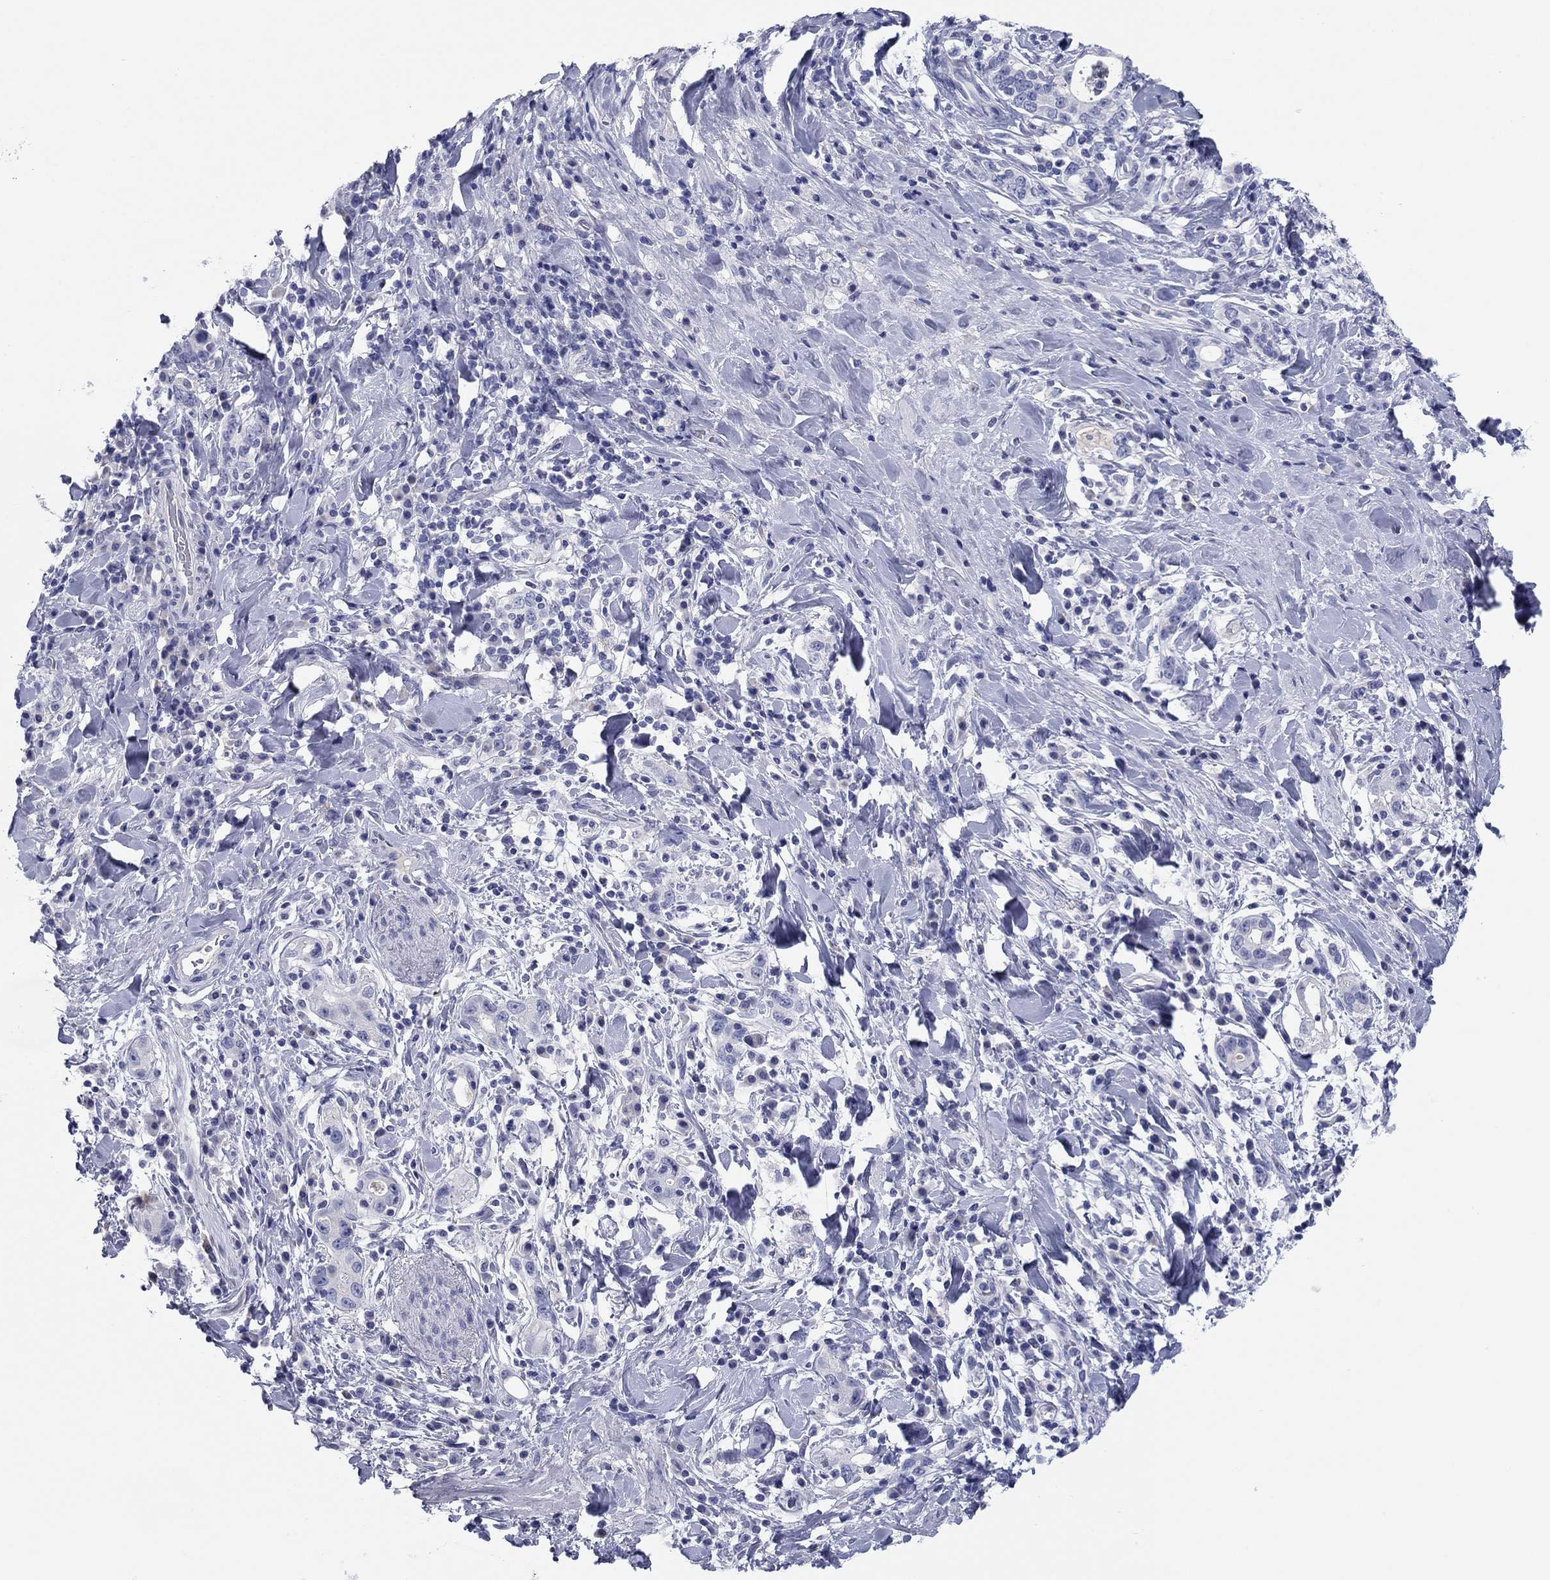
{"staining": {"intensity": "negative", "quantity": "none", "location": "none"}, "tissue": "stomach cancer", "cell_type": "Tumor cells", "image_type": "cancer", "snomed": [{"axis": "morphology", "description": "Adenocarcinoma, NOS"}, {"axis": "topography", "description": "Stomach"}], "caption": "This photomicrograph is of stomach adenocarcinoma stained with immunohistochemistry to label a protein in brown with the nuclei are counter-stained blue. There is no staining in tumor cells.", "gene": "KCNH1", "patient": {"sex": "male", "age": 79}}